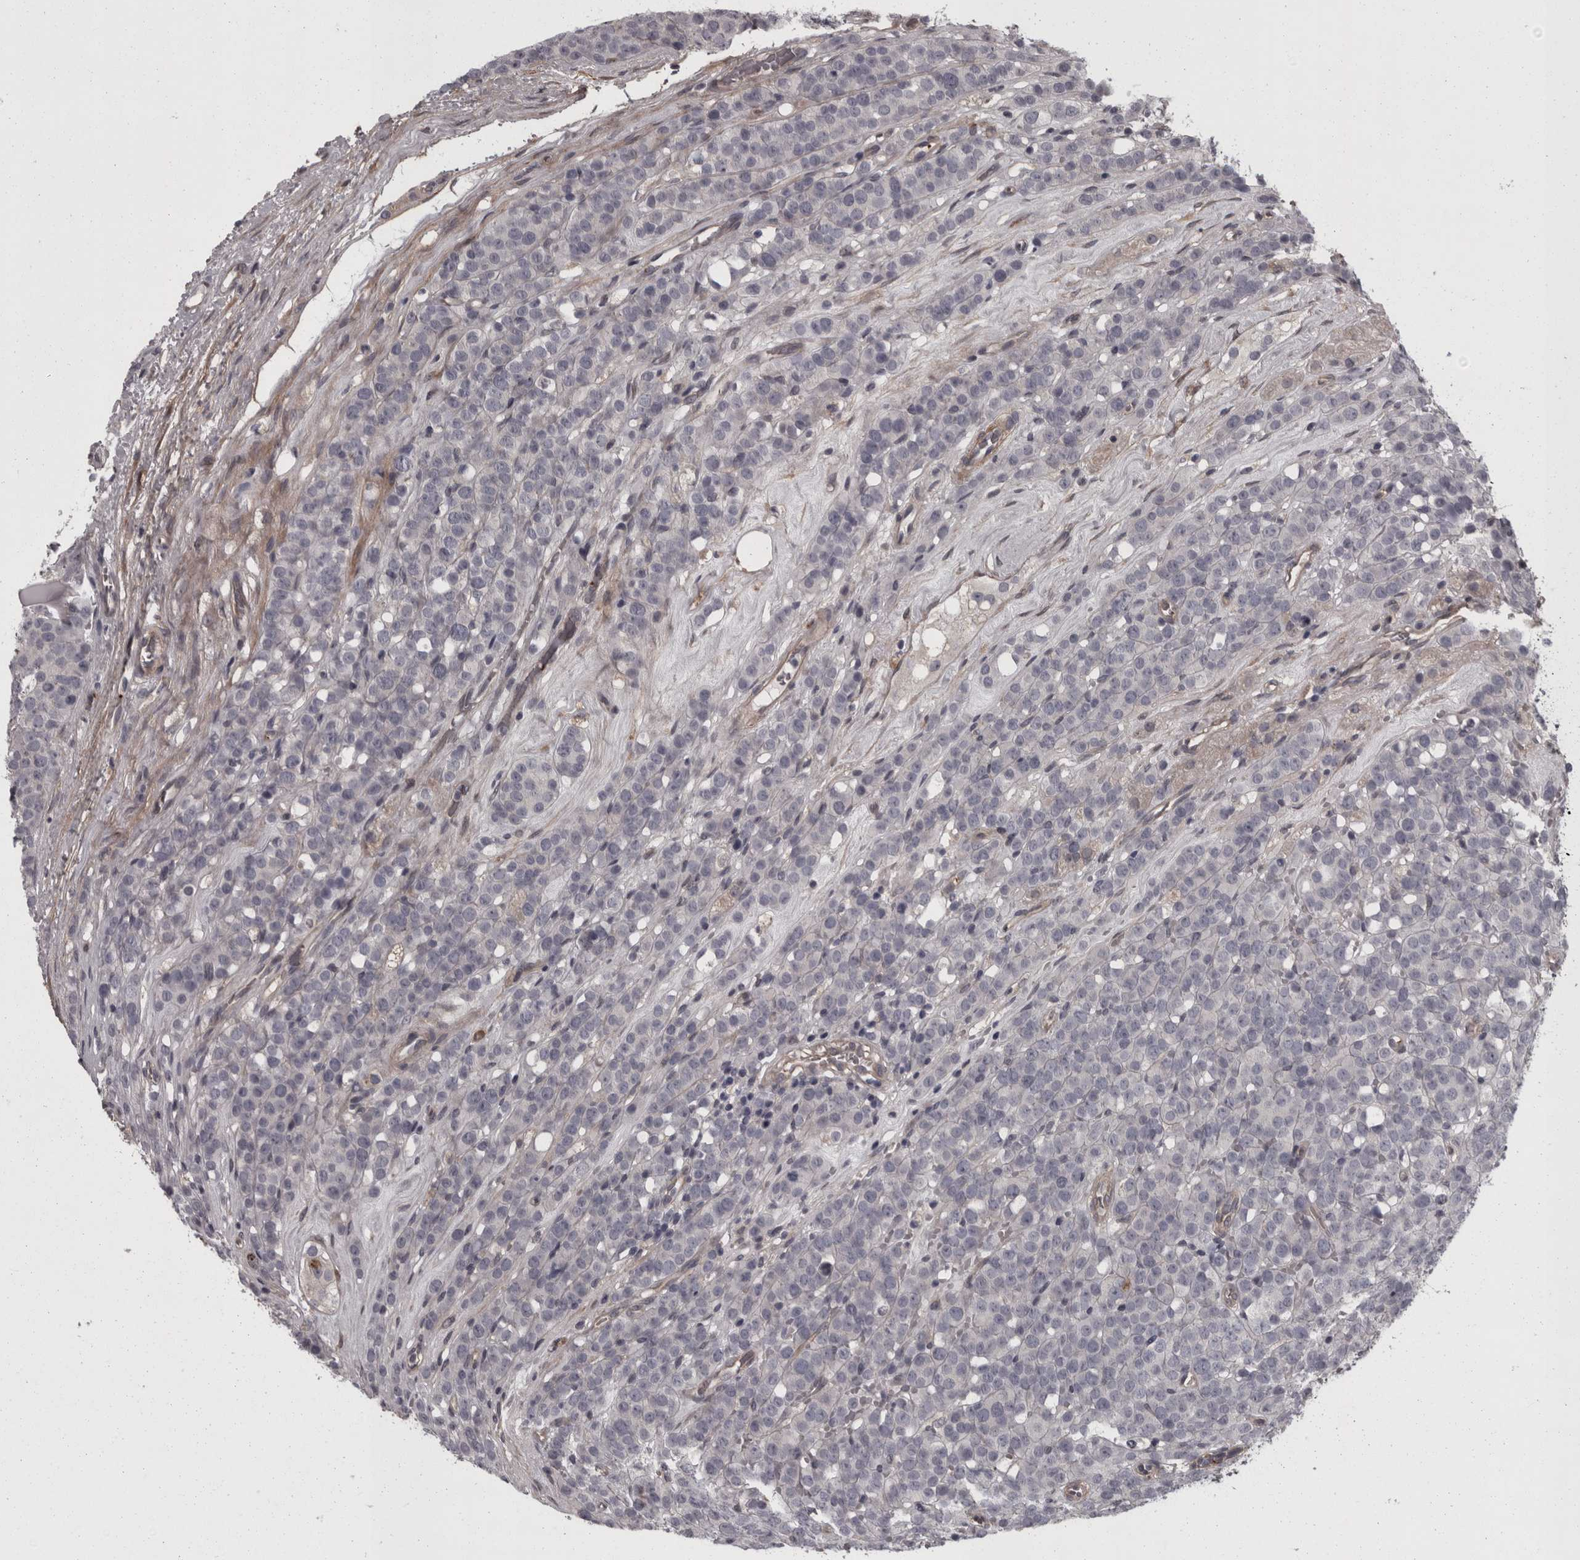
{"staining": {"intensity": "negative", "quantity": "none", "location": "none"}, "tissue": "testis cancer", "cell_type": "Tumor cells", "image_type": "cancer", "snomed": [{"axis": "morphology", "description": "Seminoma, NOS"}, {"axis": "topography", "description": "Testis"}], "caption": "This is an immunohistochemistry (IHC) photomicrograph of seminoma (testis). There is no expression in tumor cells.", "gene": "RSU1", "patient": {"sex": "male", "age": 71}}